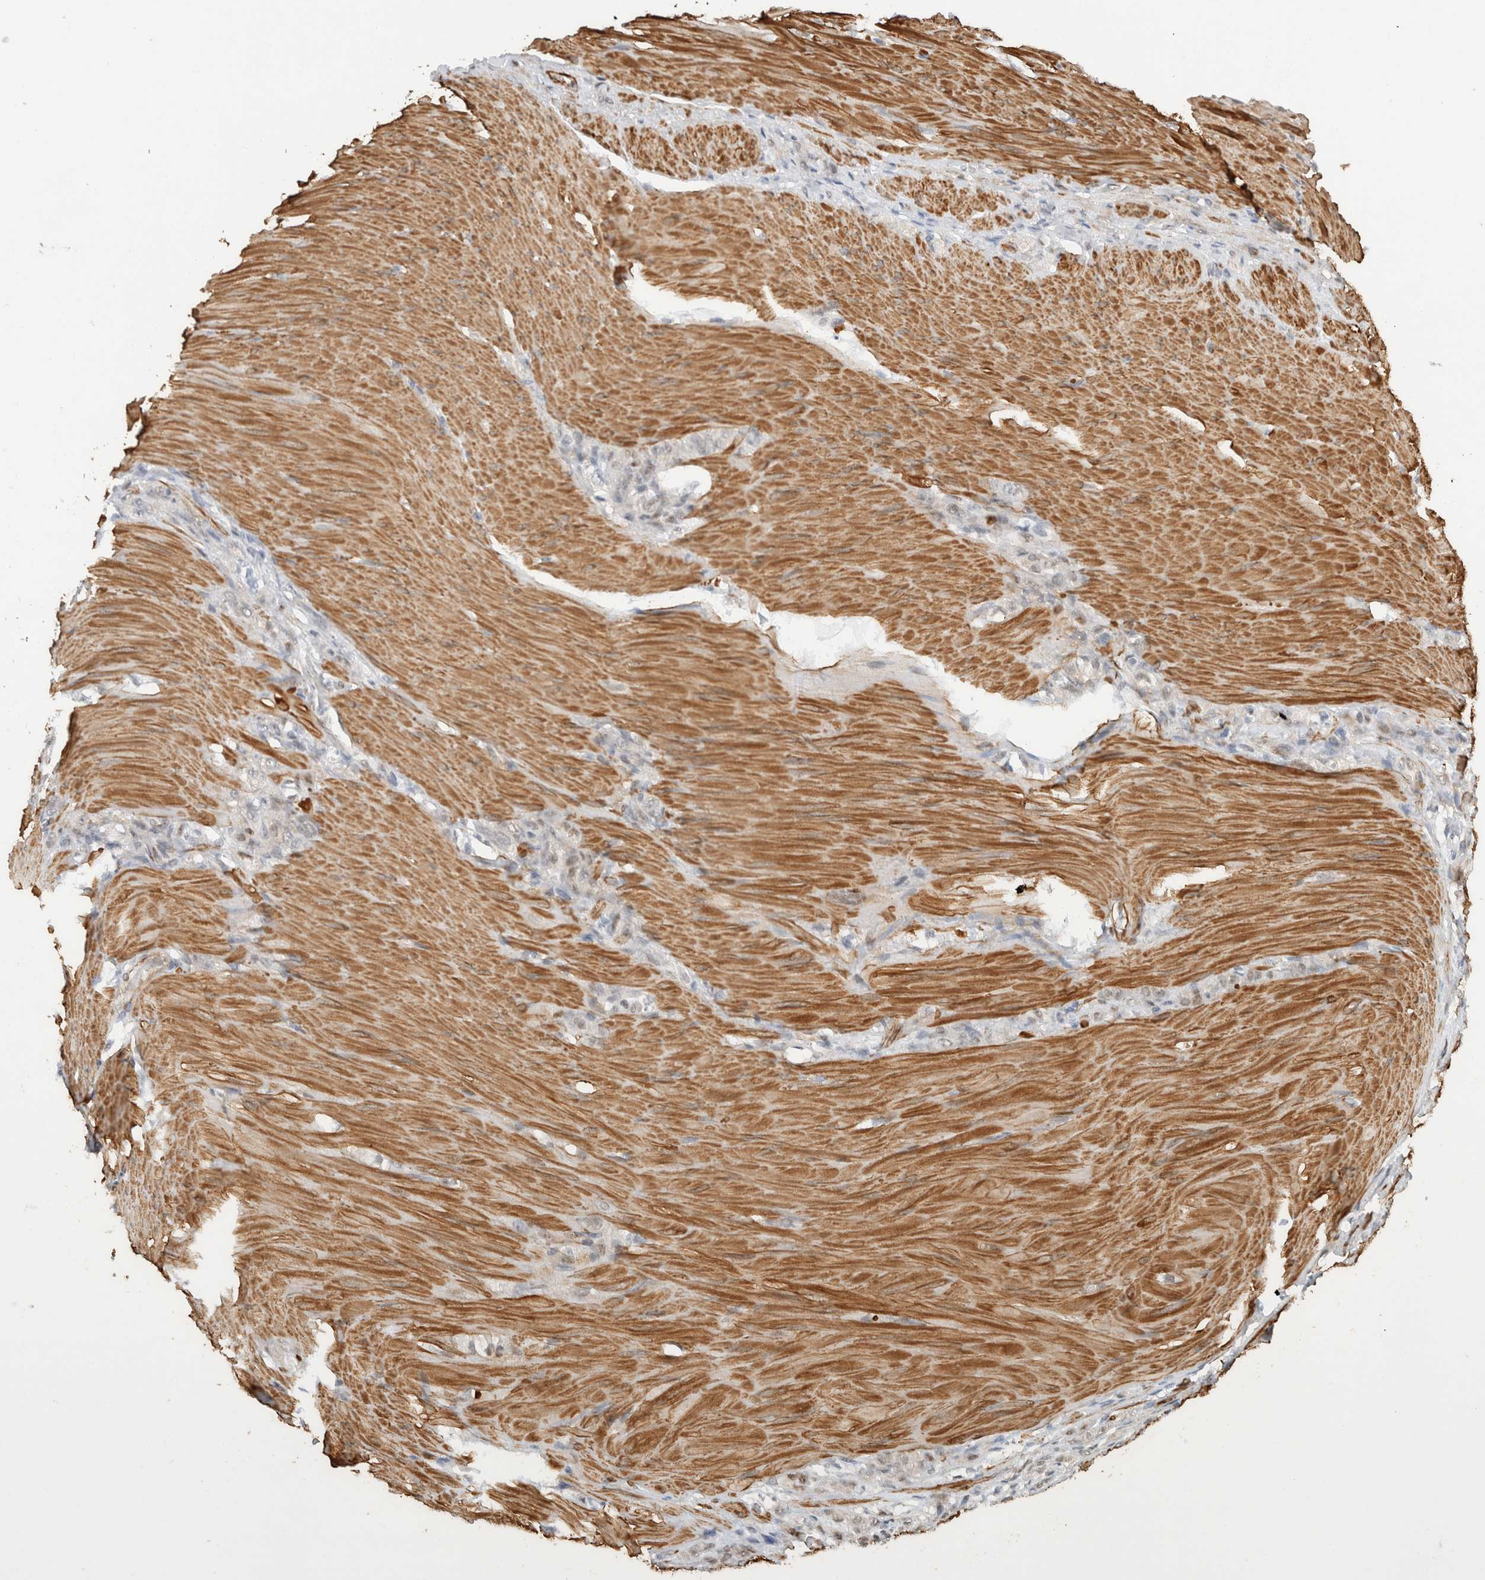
{"staining": {"intensity": "negative", "quantity": "none", "location": "none"}, "tissue": "stomach cancer", "cell_type": "Tumor cells", "image_type": "cancer", "snomed": [{"axis": "morphology", "description": "Normal tissue, NOS"}, {"axis": "morphology", "description": "Adenocarcinoma, NOS"}, {"axis": "topography", "description": "Stomach"}], "caption": "Immunohistochemistry of human stomach adenocarcinoma exhibits no positivity in tumor cells.", "gene": "ID3", "patient": {"sex": "male", "age": 82}}